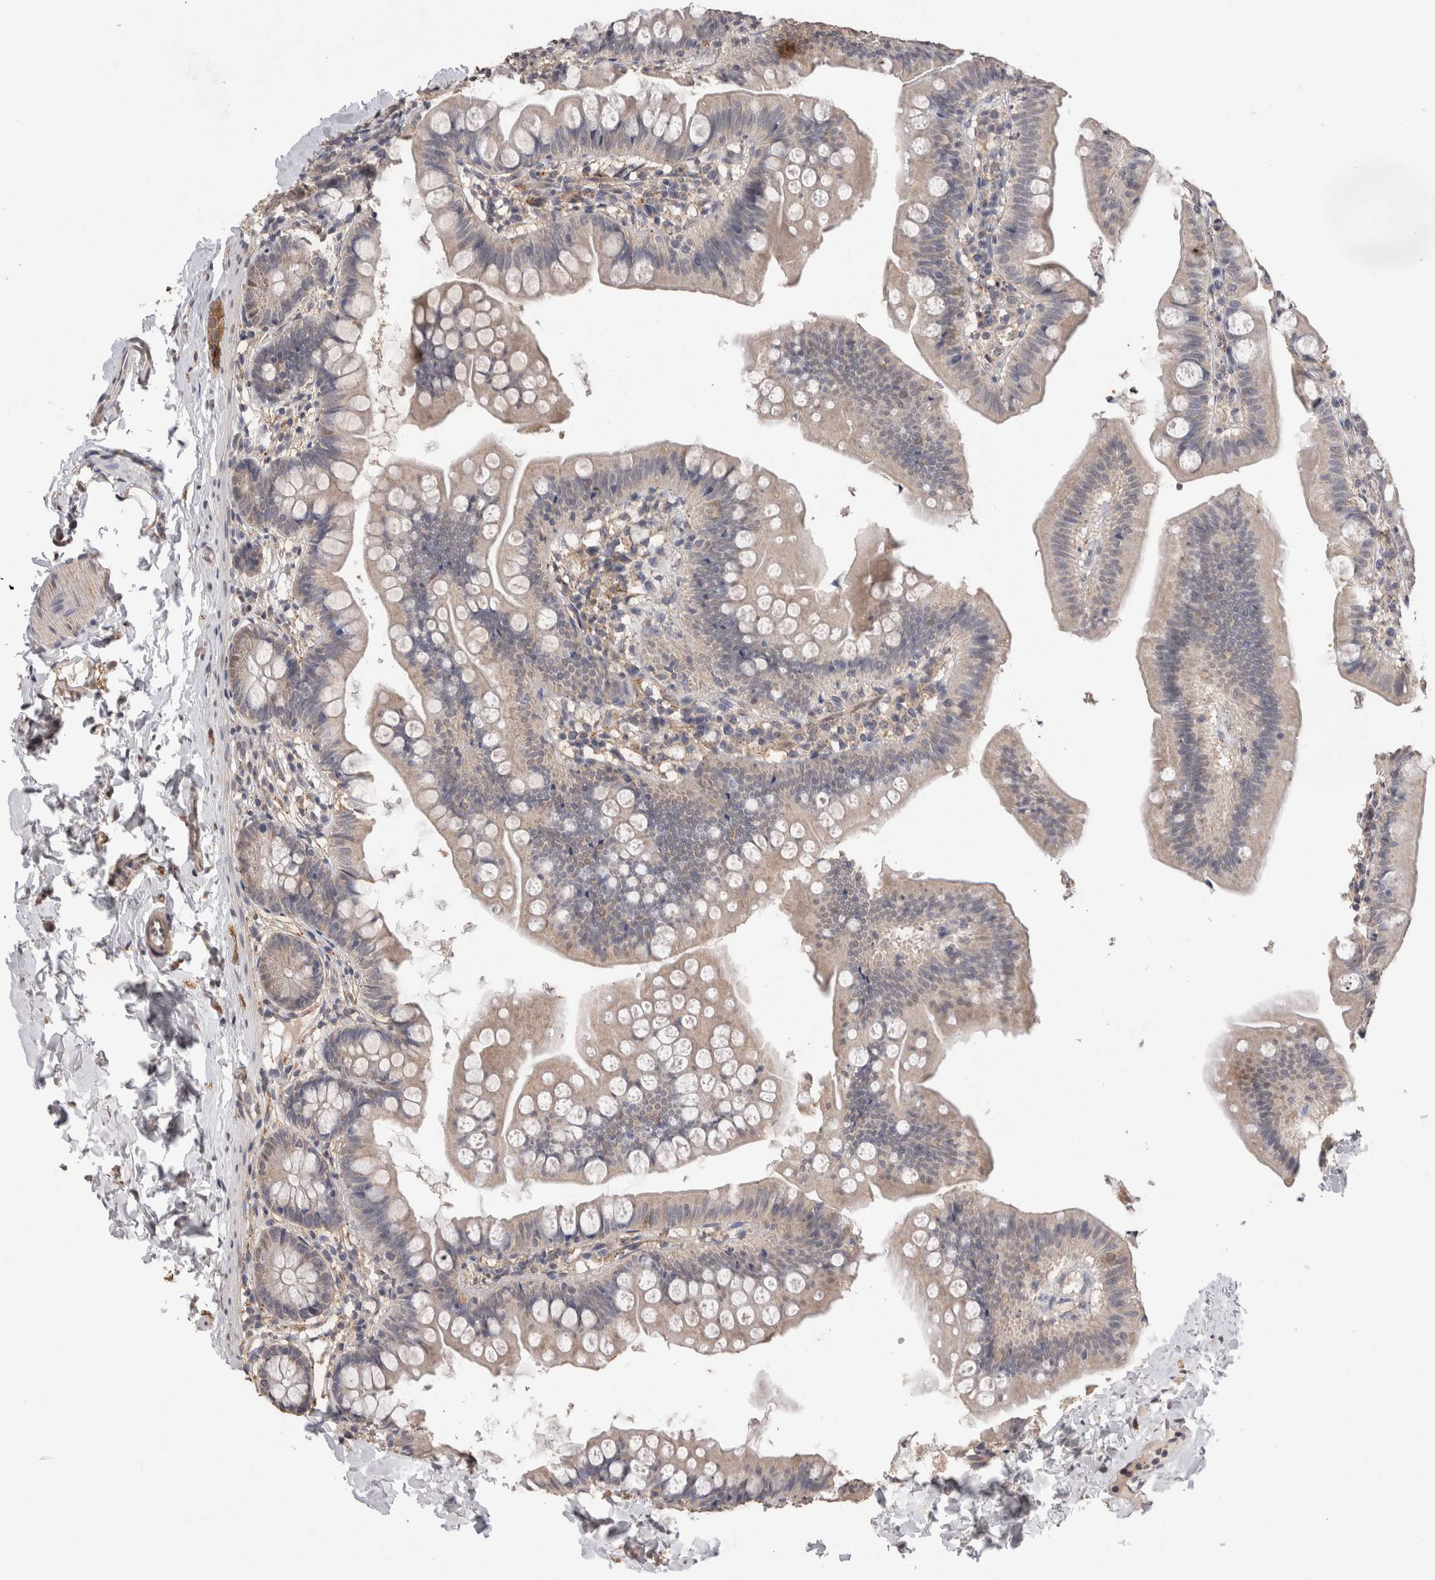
{"staining": {"intensity": "weak", "quantity": "<25%", "location": "cytoplasmic/membranous"}, "tissue": "small intestine", "cell_type": "Glandular cells", "image_type": "normal", "snomed": [{"axis": "morphology", "description": "Normal tissue, NOS"}, {"axis": "topography", "description": "Small intestine"}], "caption": "This is an immunohistochemistry (IHC) image of unremarkable small intestine. There is no staining in glandular cells.", "gene": "CDH6", "patient": {"sex": "male", "age": 7}}